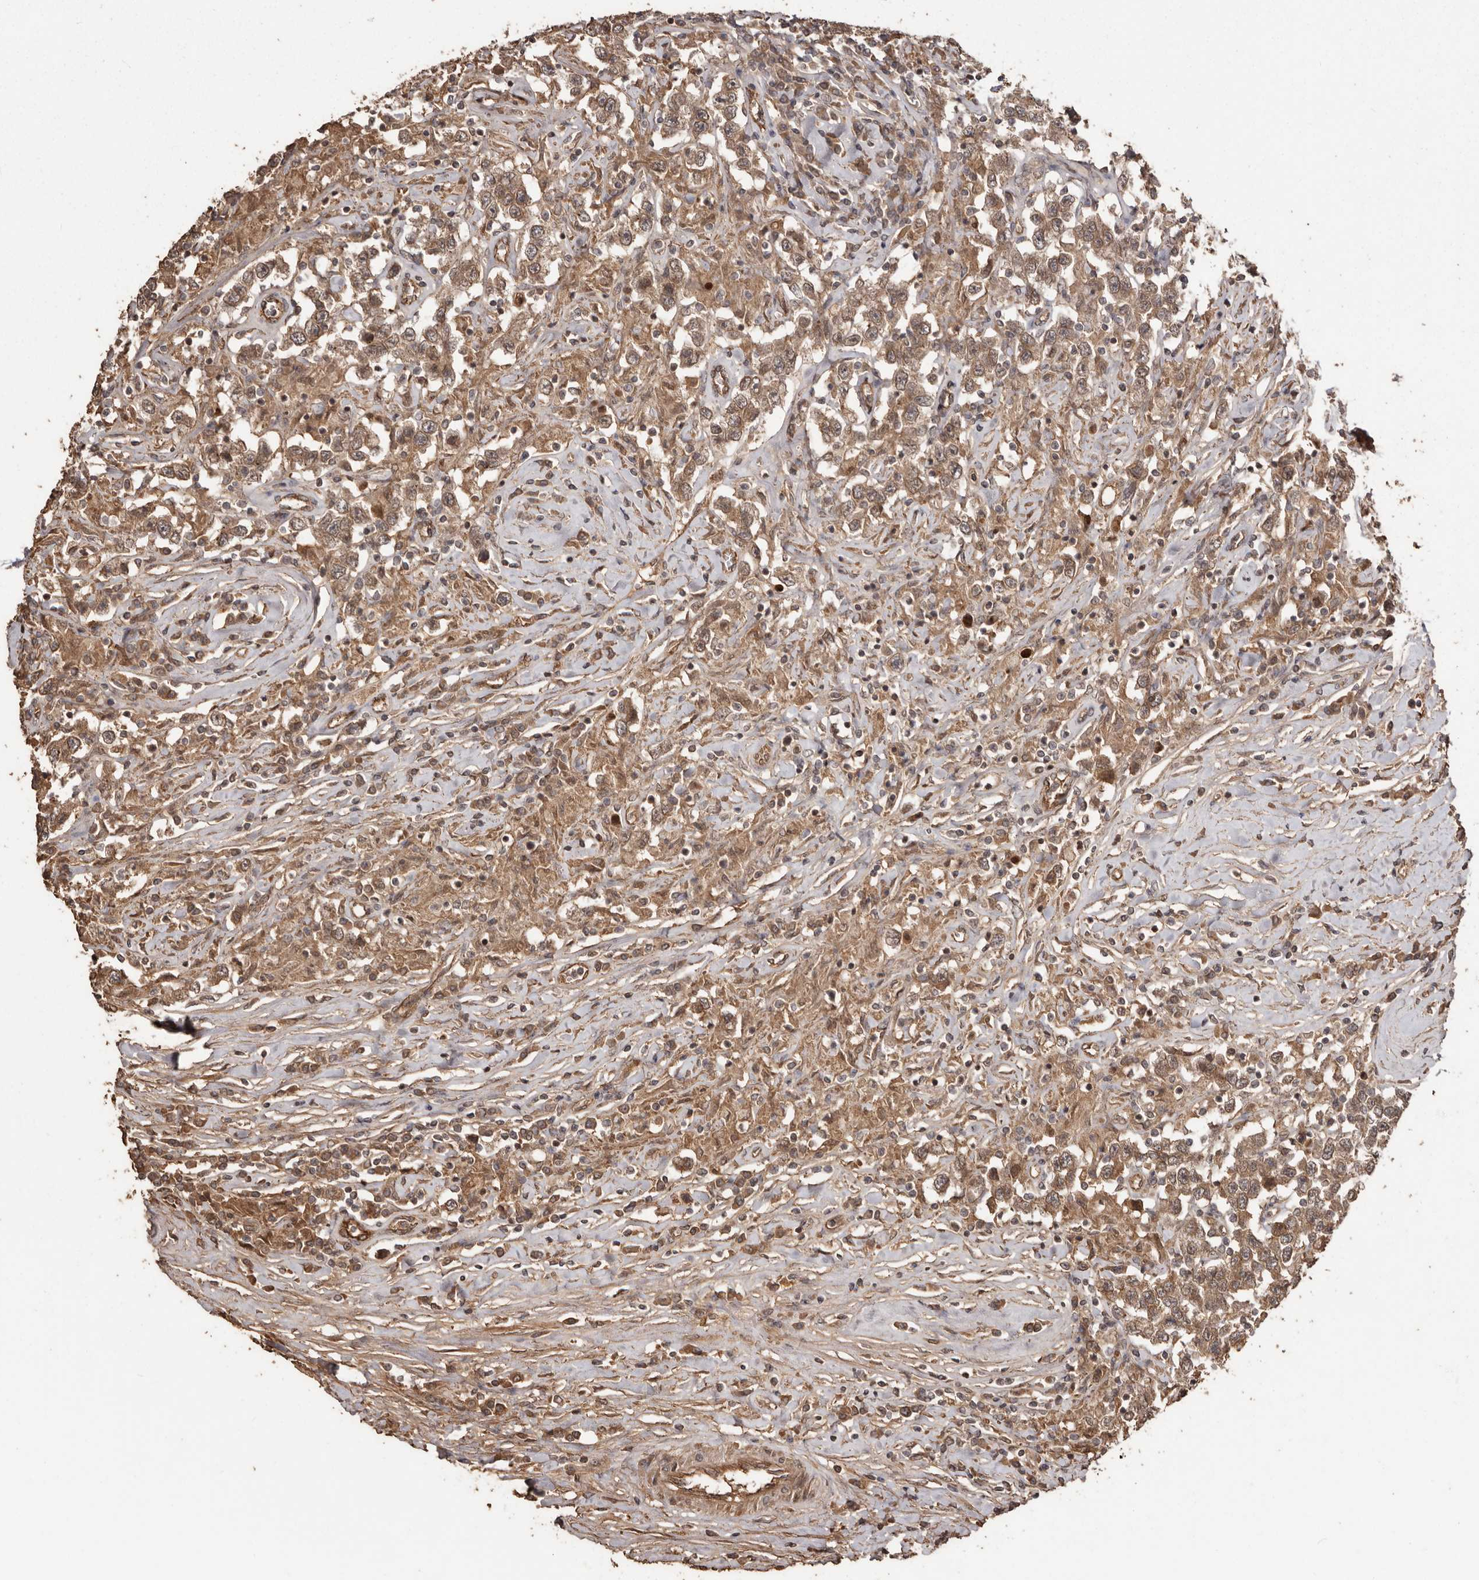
{"staining": {"intensity": "moderate", "quantity": ">75%", "location": "cytoplasmic/membranous,nuclear"}, "tissue": "testis cancer", "cell_type": "Tumor cells", "image_type": "cancer", "snomed": [{"axis": "morphology", "description": "Seminoma, NOS"}, {"axis": "topography", "description": "Testis"}], "caption": "Moderate cytoplasmic/membranous and nuclear staining for a protein is appreciated in about >75% of tumor cells of testis cancer using IHC.", "gene": "NUP43", "patient": {"sex": "male", "age": 41}}